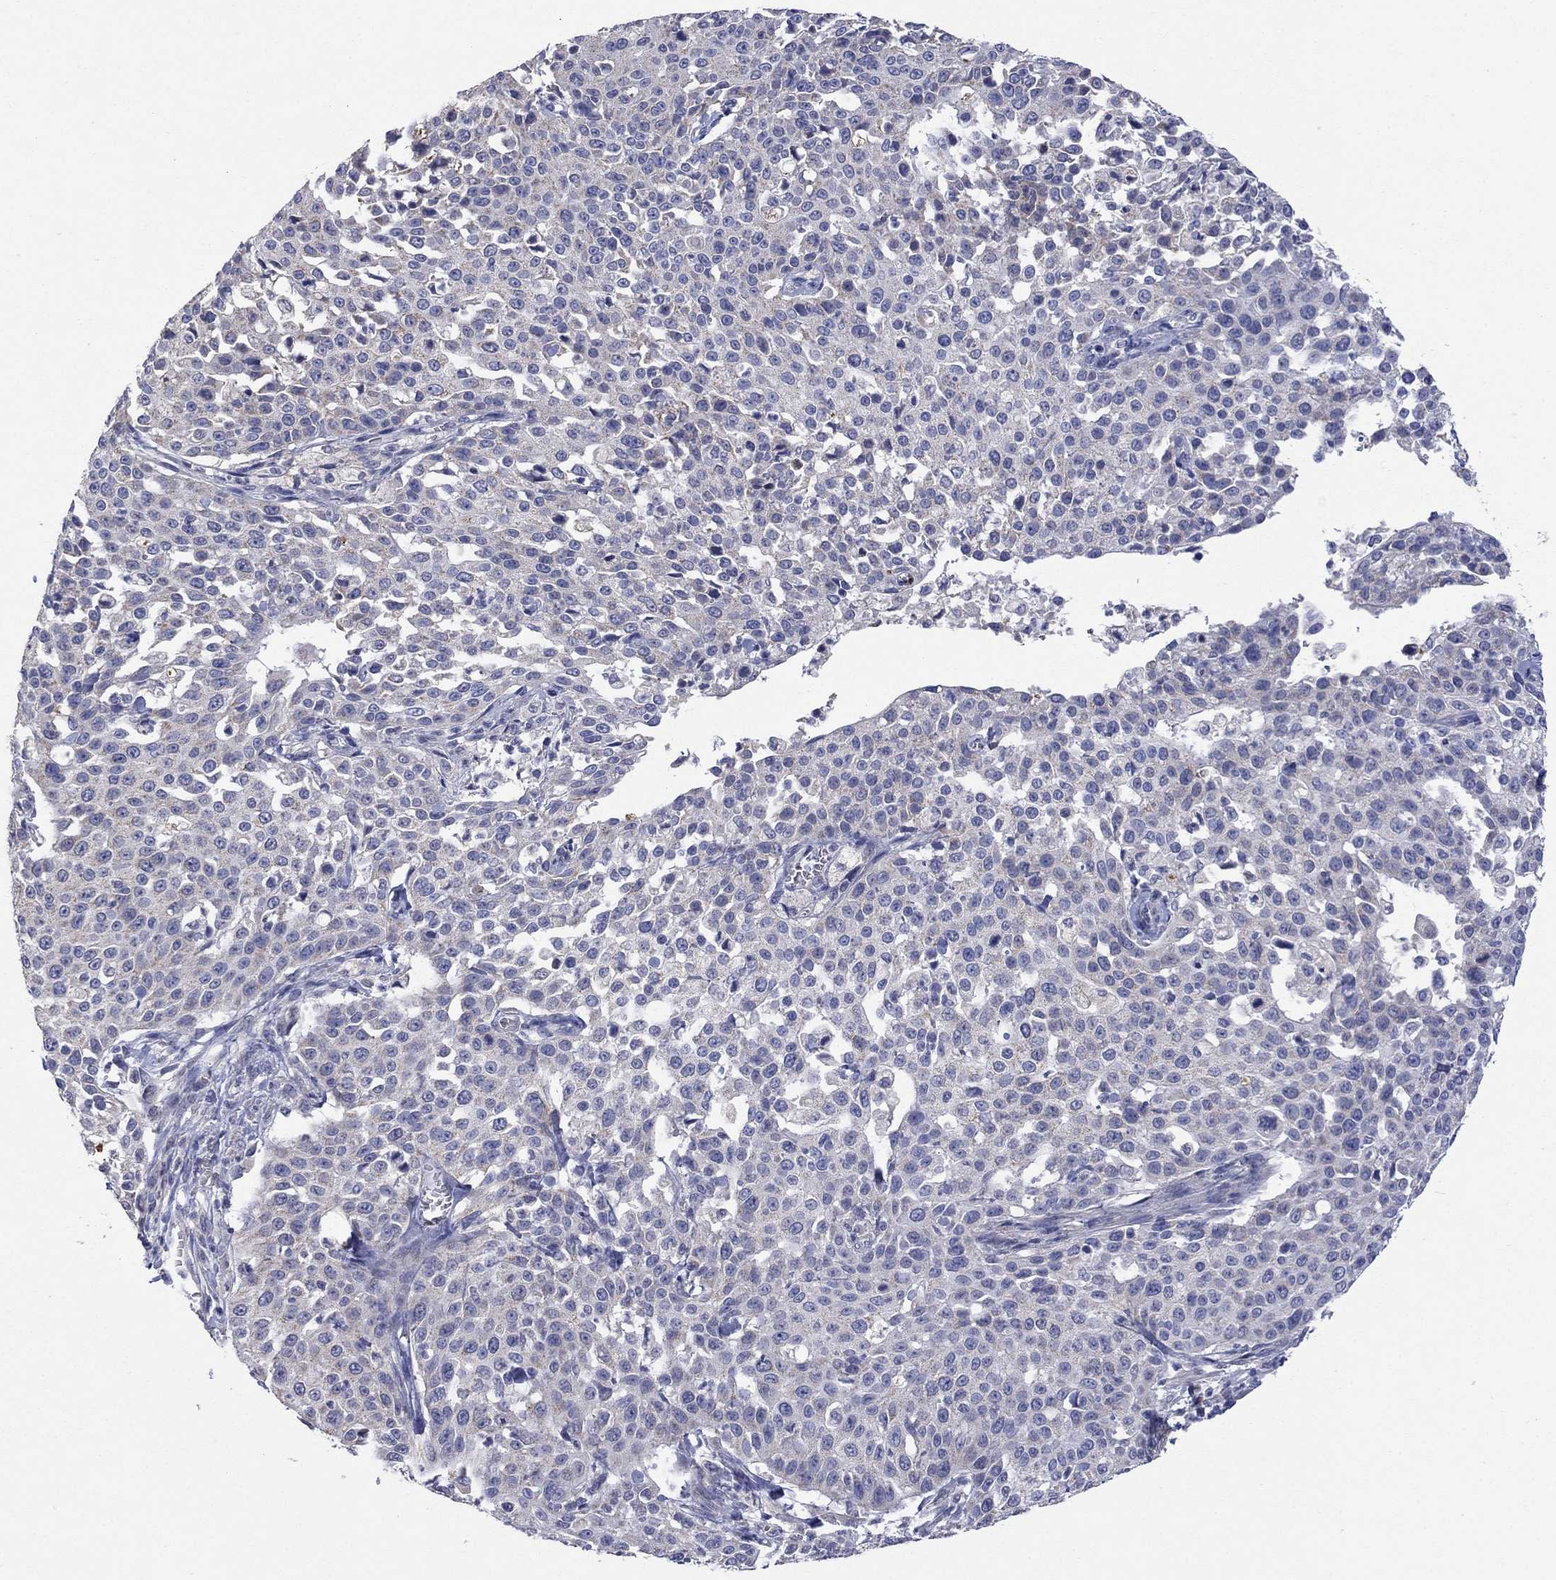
{"staining": {"intensity": "weak", "quantity": "<25%", "location": "cytoplasmic/membranous"}, "tissue": "cervical cancer", "cell_type": "Tumor cells", "image_type": "cancer", "snomed": [{"axis": "morphology", "description": "Squamous cell carcinoma, NOS"}, {"axis": "topography", "description": "Cervix"}], "caption": "Human cervical cancer (squamous cell carcinoma) stained for a protein using immunohistochemistry displays no expression in tumor cells.", "gene": "CLVS1", "patient": {"sex": "female", "age": 26}}